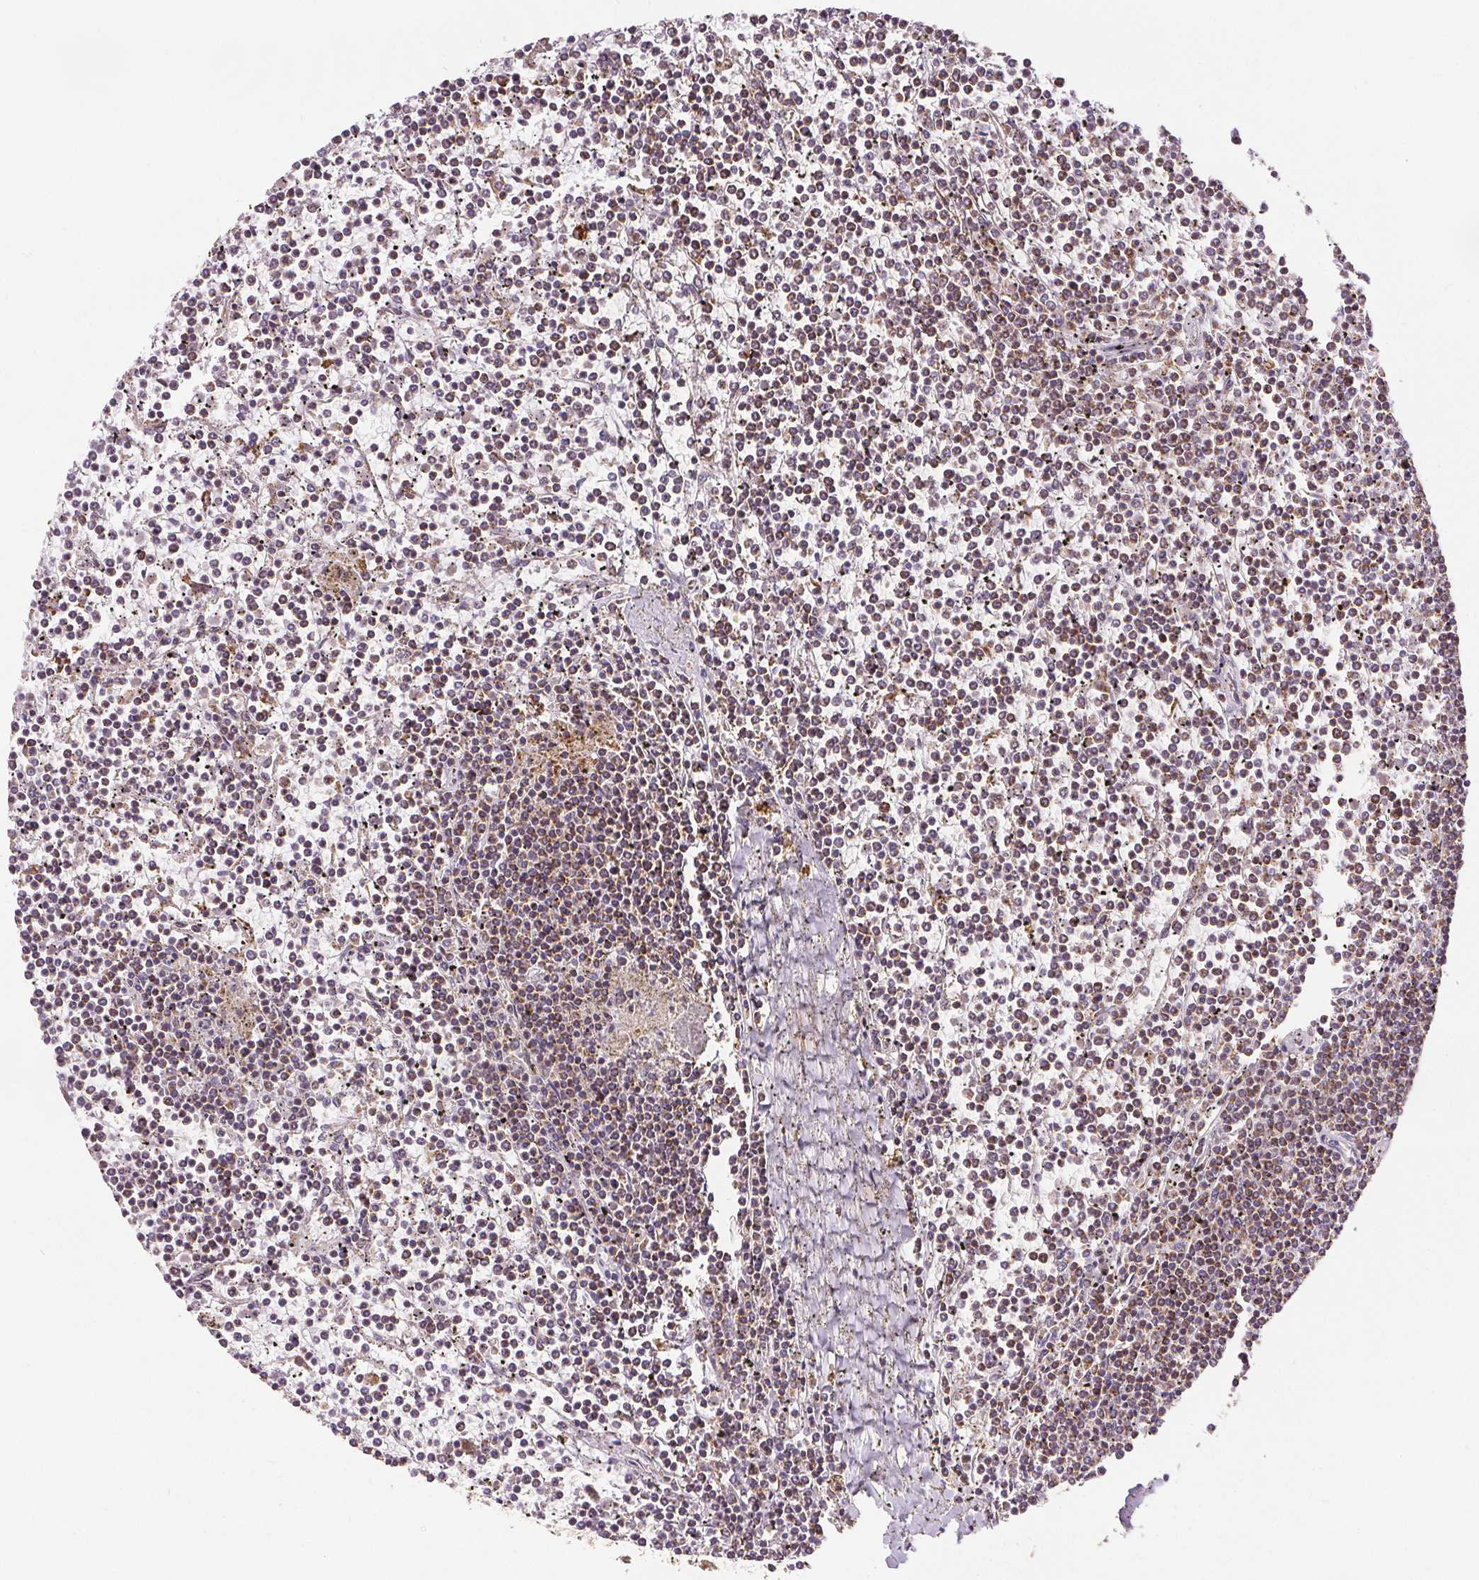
{"staining": {"intensity": "moderate", "quantity": "25%-75%", "location": "cytoplasmic/membranous"}, "tissue": "lymphoma", "cell_type": "Tumor cells", "image_type": "cancer", "snomed": [{"axis": "morphology", "description": "Malignant lymphoma, non-Hodgkin's type, Low grade"}, {"axis": "topography", "description": "Spleen"}], "caption": "Tumor cells display medium levels of moderate cytoplasmic/membranous positivity in about 25%-75% of cells in malignant lymphoma, non-Hodgkin's type (low-grade).", "gene": "SDHB", "patient": {"sex": "female", "age": 19}}